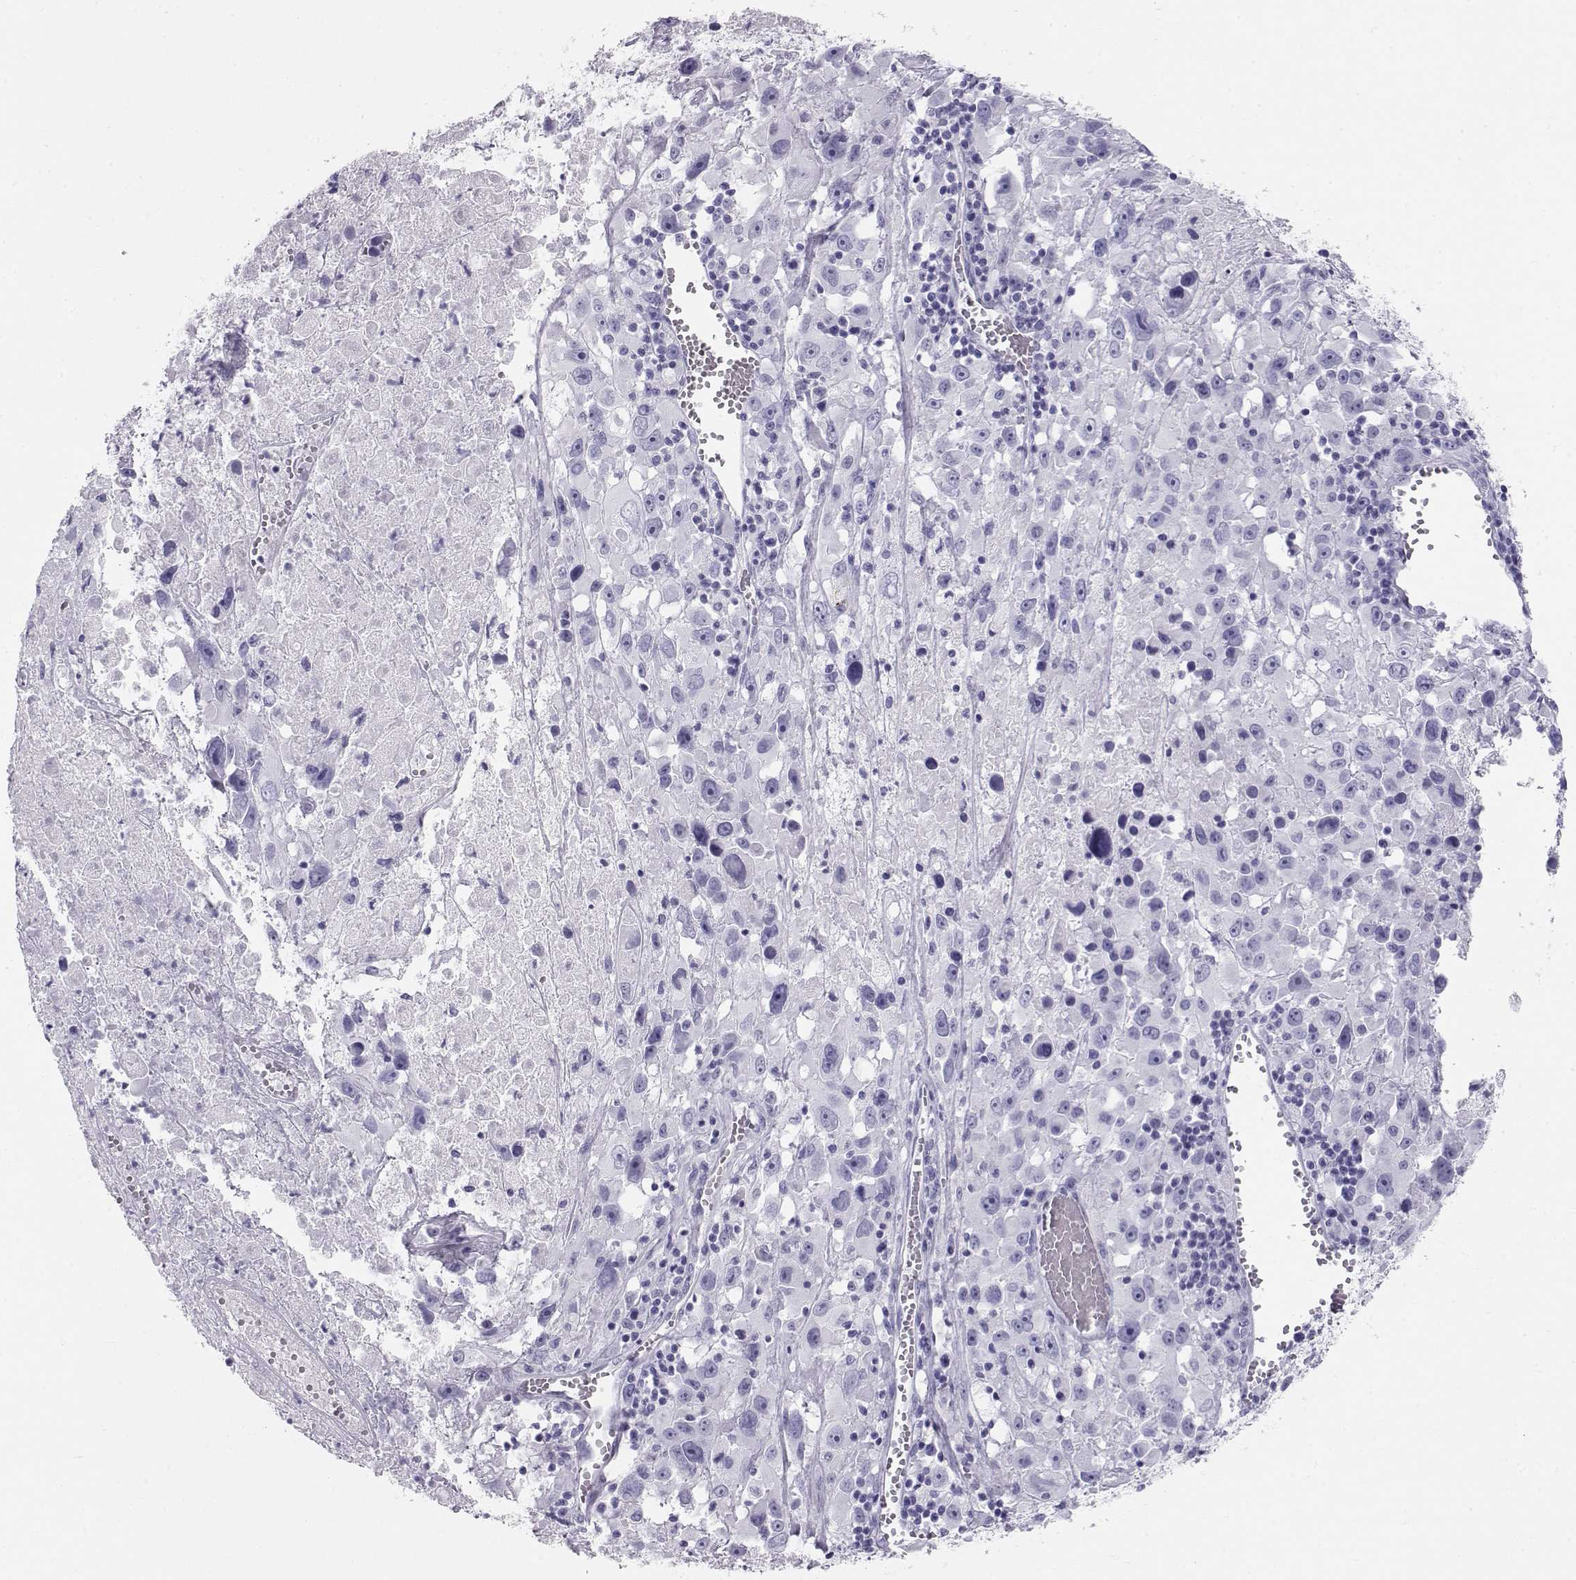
{"staining": {"intensity": "negative", "quantity": "none", "location": "none"}, "tissue": "melanoma", "cell_type": "Tumor cells", "image_type": "cancer", "snomed": [{"axis": "morphology", "description": "Malignant melanoma, Metastatic site"}, {"axis": "topography", "description": "Lymph node"}], "caption": "Histopathology image shows no protein positivity in tumor cells of malignant melanoma (metastatic site) tissue.", "gene": "RD3", "patient": {"sex": "male", "age": 50}}